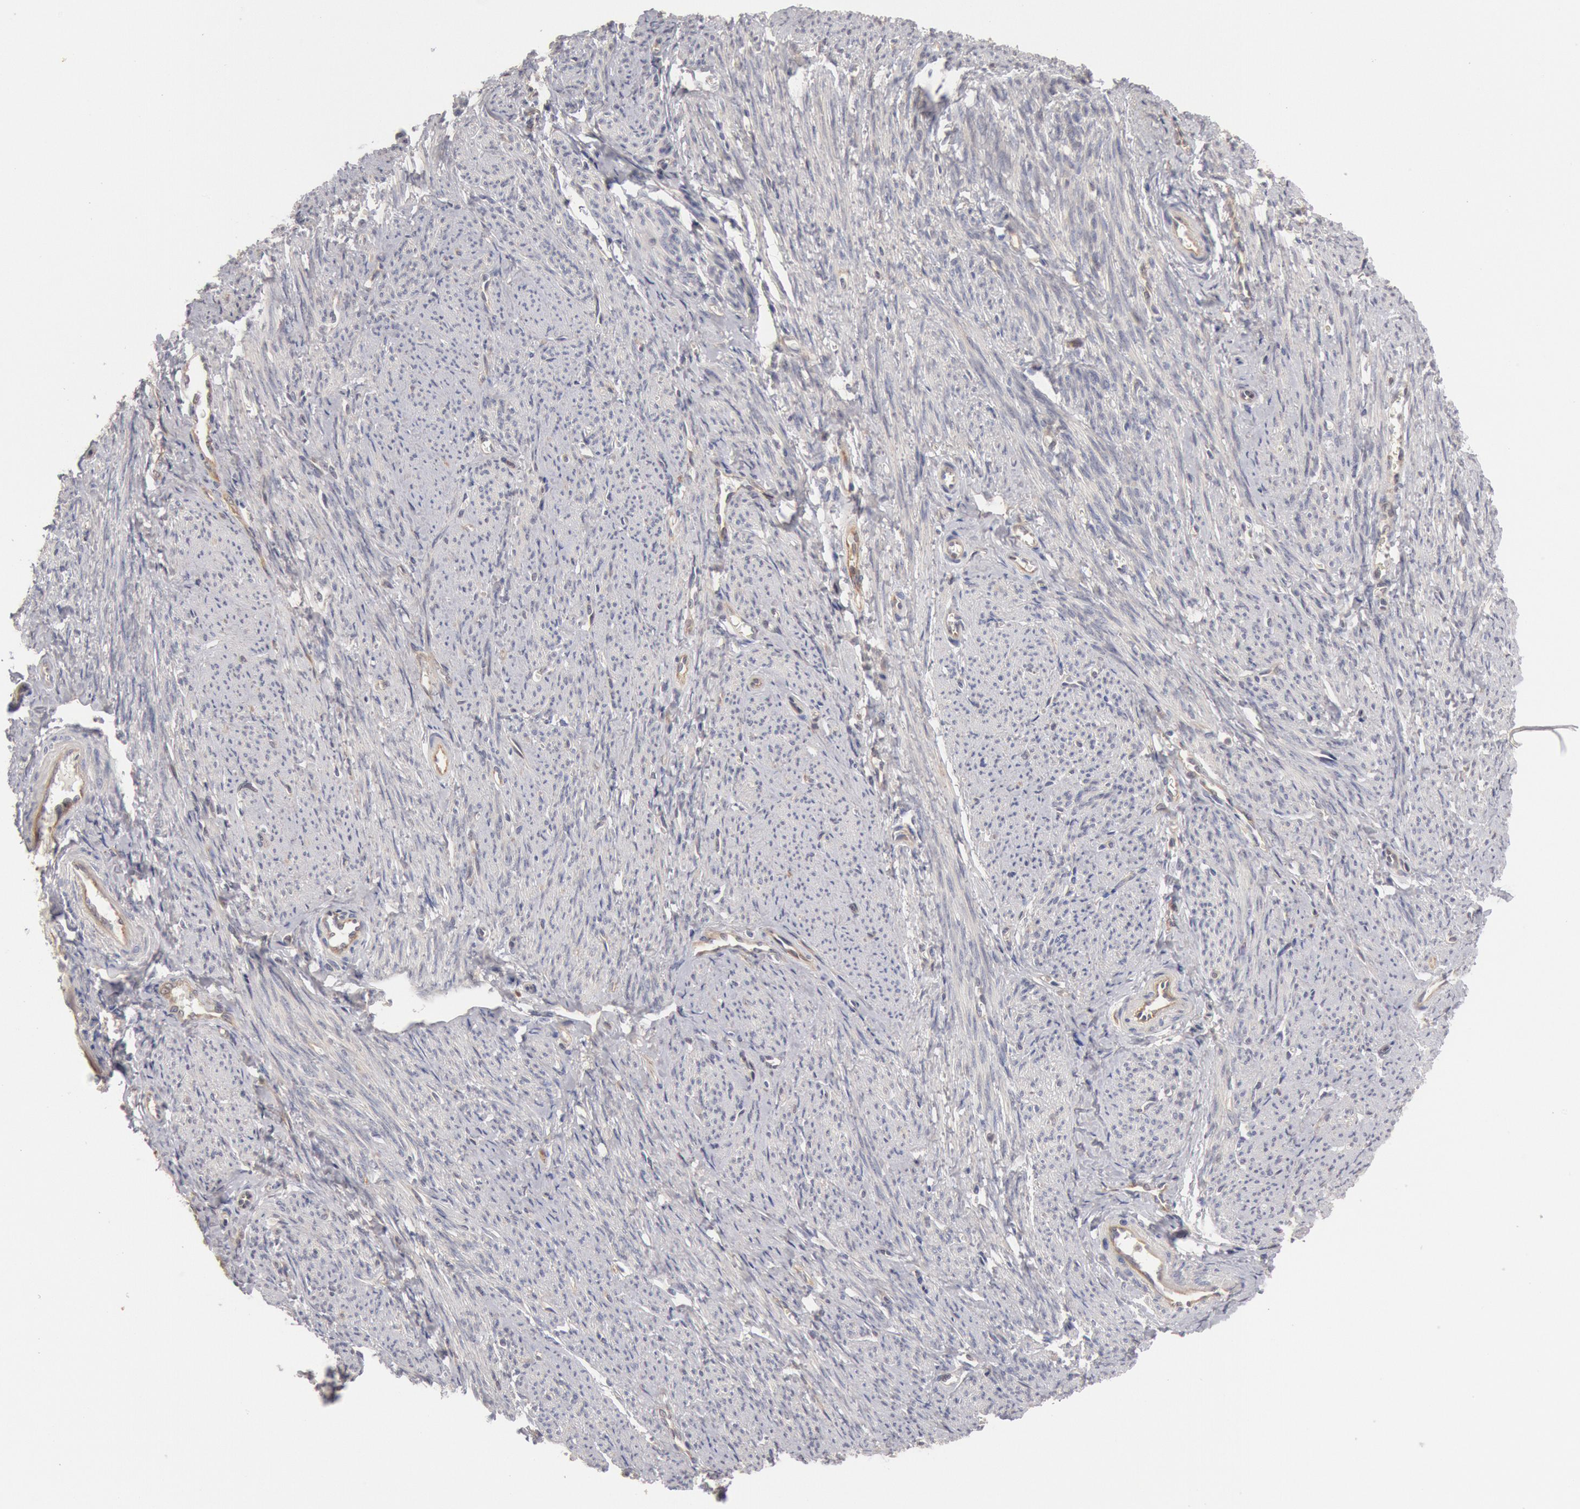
{"staining": {"intensity": "negative", "quantity": "none", "location": "none"}, "tissue": "smooth muscle", "cell_type": "Smooth muscle cells", "image_type": "normal", "snomed": [{"axis": "morphology", "description": "Normal tissue, NOS"}, {"axis": "topography", "description": "Smooth muscle"}, {"axis": "topography", "description": "Cervix"}], "caption": "Immunohistochemical staining of normal smooth muscle demonstrates no significant staining in smooth muscle cells.", "gene": "DNAJA1", "patient": {"sex": "female", "age": 70}}